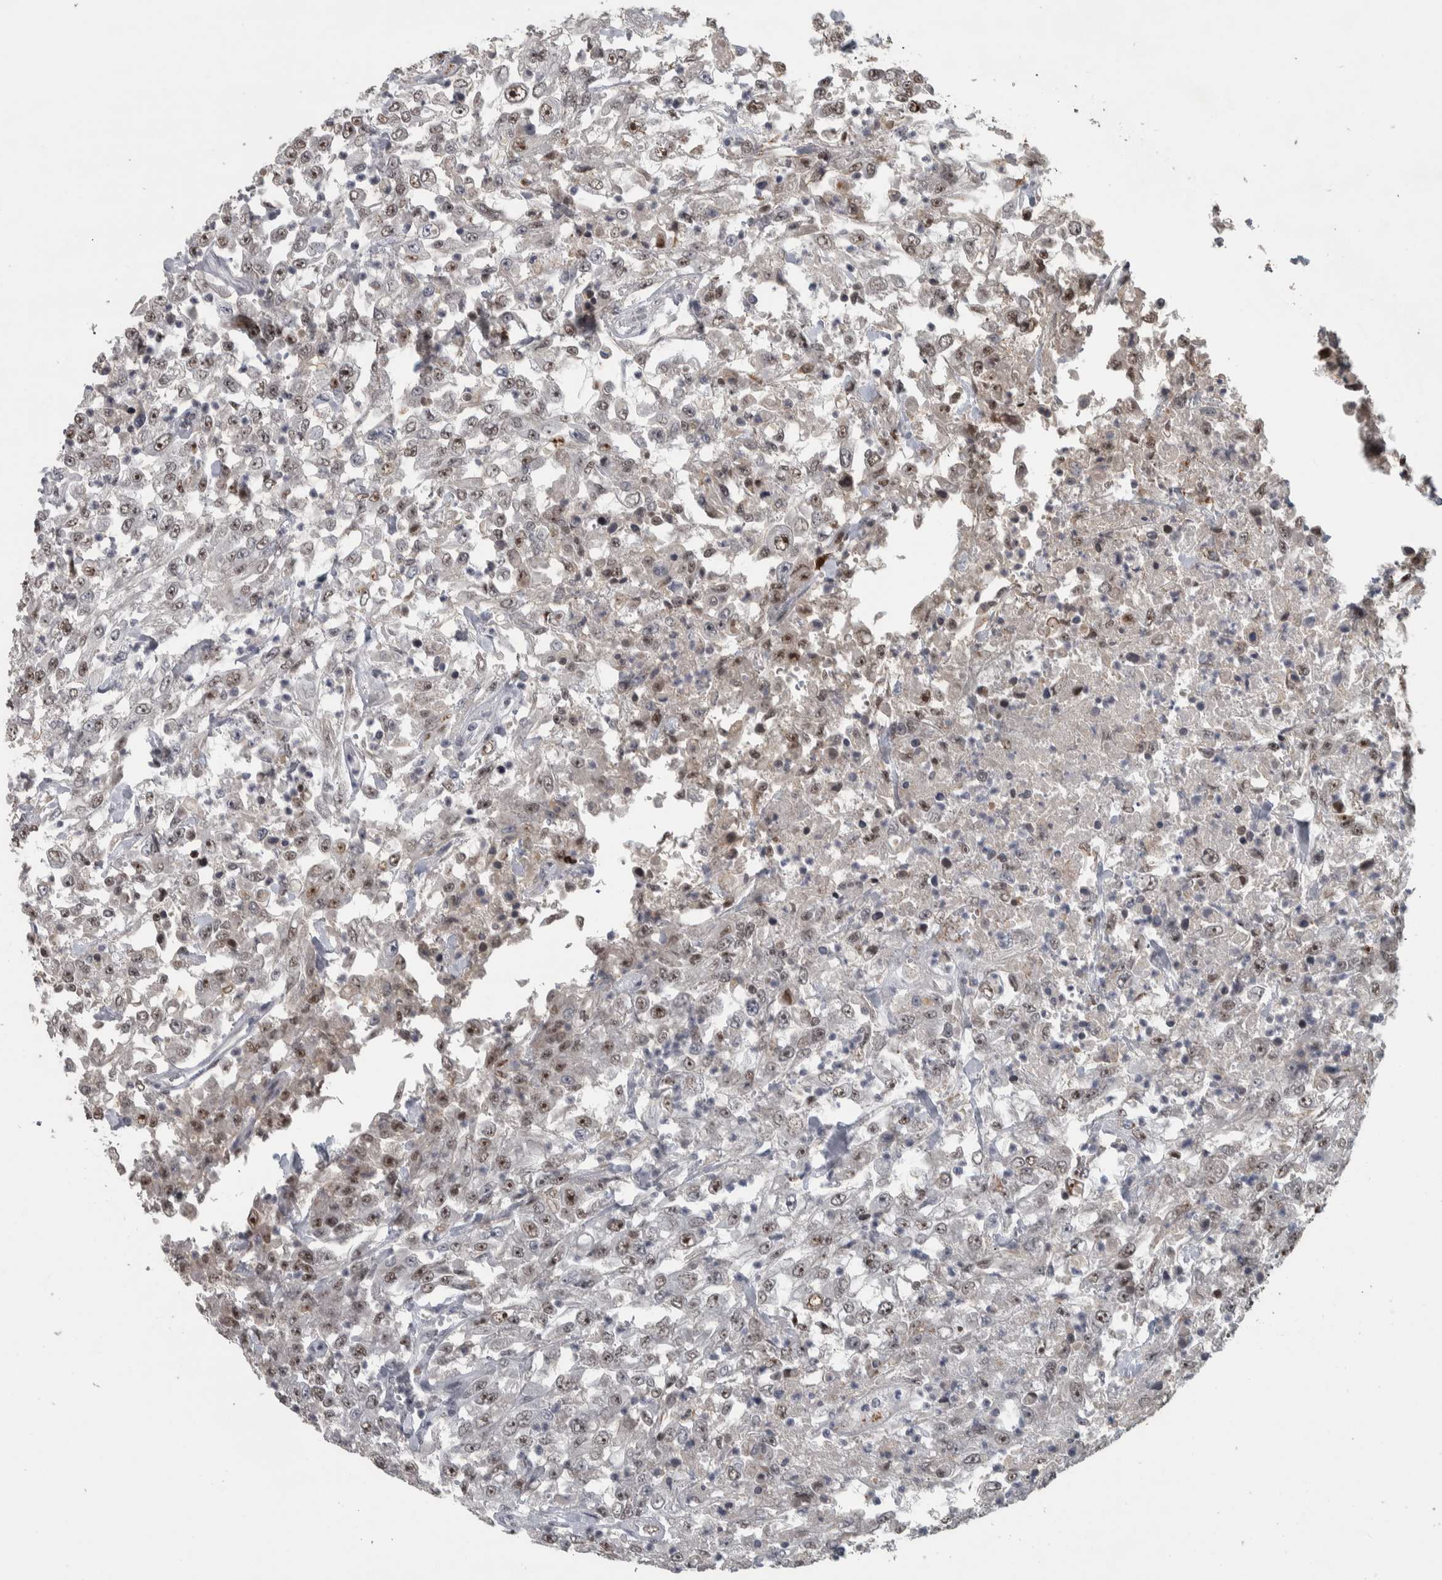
{"staining": {"intensity": "weak", "quantity": ">75%", "location": "nuclear"}, "tissue": "urothelial cancer", "cell_type": "Tumor cells", "image_type": "cancer", "snomed": [{"axis": "morphology", "description": "Urothelial carcinoma, High grade"}, {"axis": "topography", "description": "Urinary bladder"}], "caption": "A high-resolution histopathology image shows immunohistochemistry staining of high-grade urothelial carcinoma, which reveals weak nuclear expression in approximately >75% of tumor cells.", "gene": "DDX42", "patient": {"sex": "male", "age": 46}}